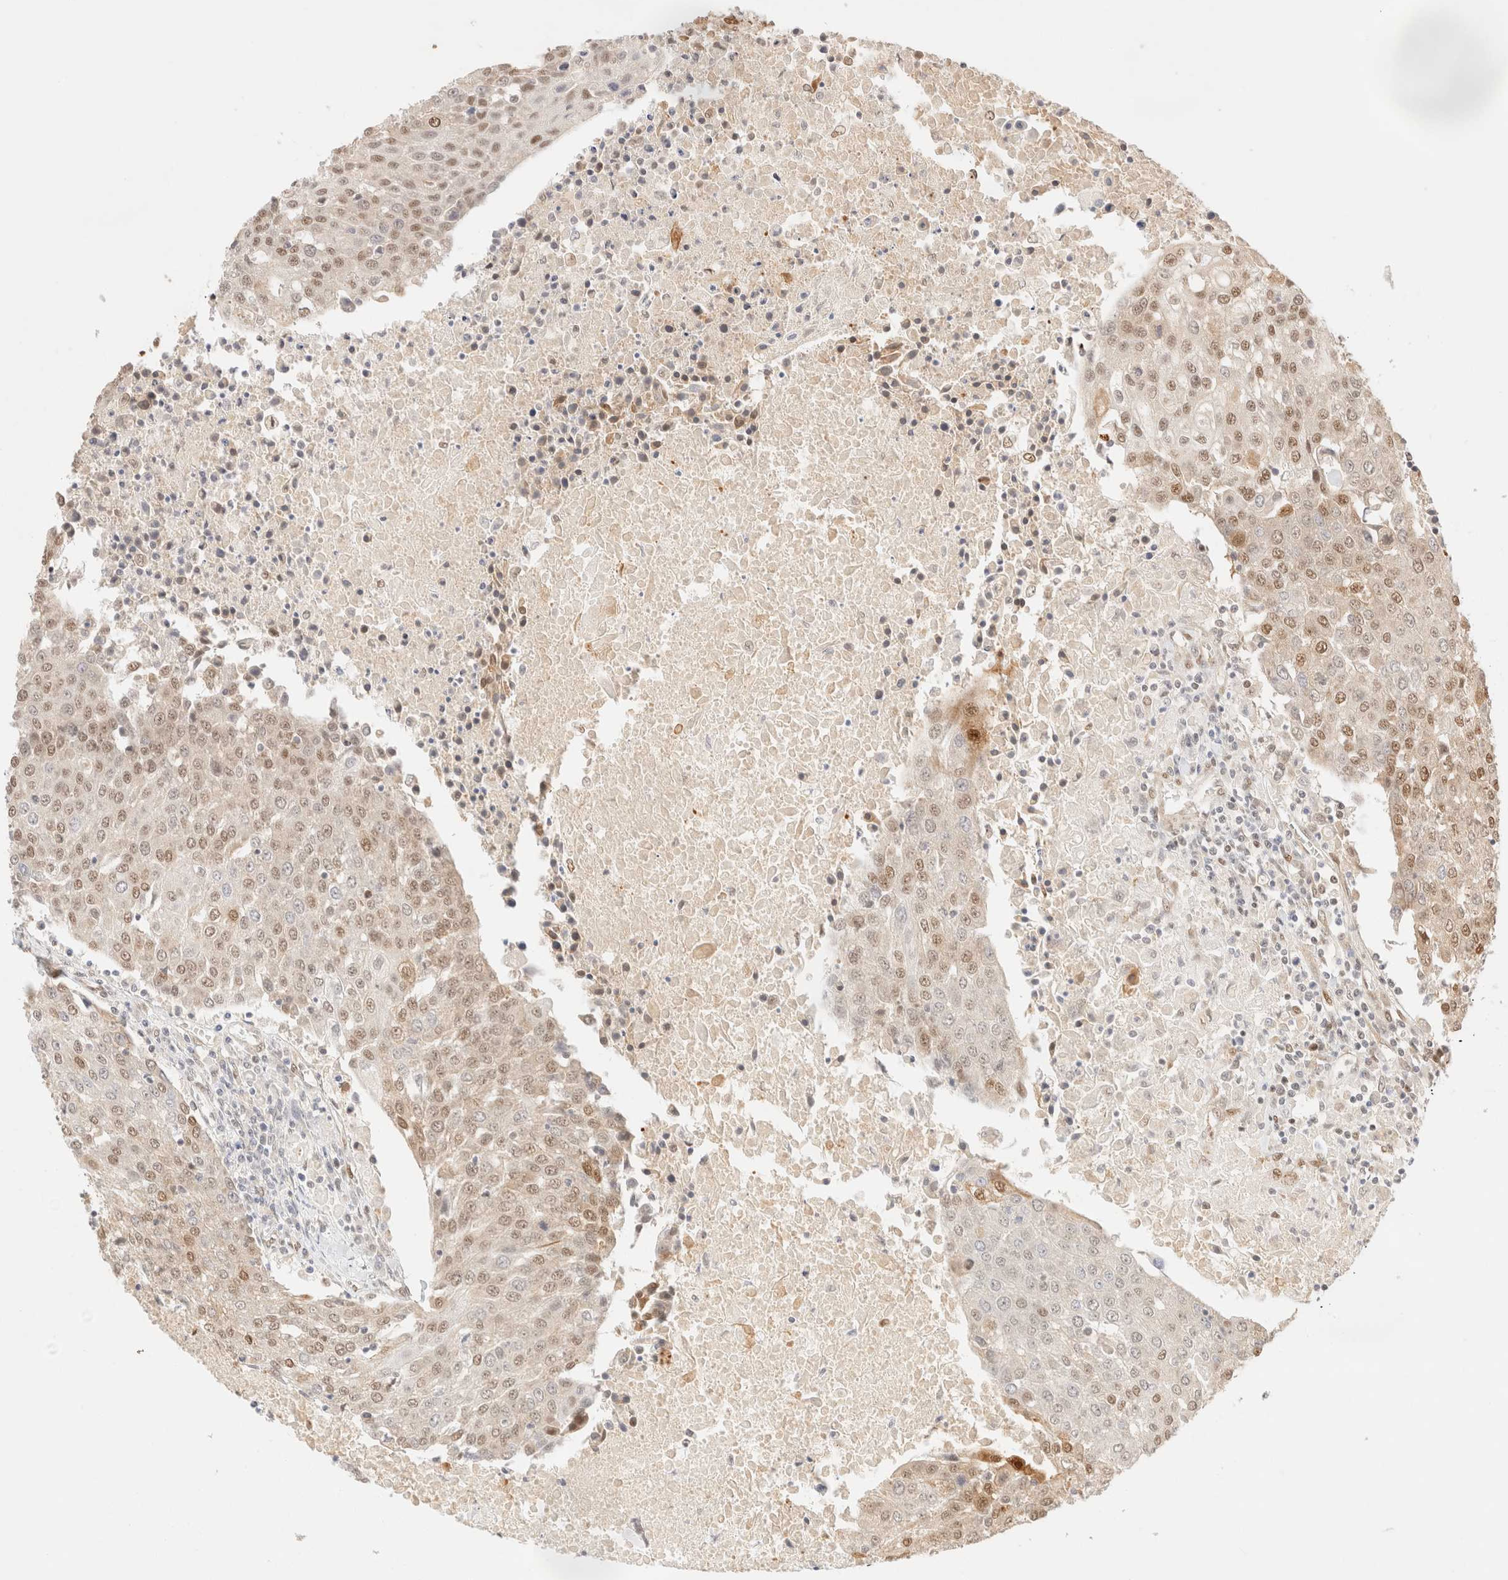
{"staining": {"intensity": "moderate", "quantity": "<25%", "location": "nuclear"}, "tissue": "urothelial cancer", "cell_type": "Tumor cells", "image_type": "cancer", "snomed": [{"axis": "morphology", "description": "Urothelial carcinoma, High grade"}, {"axis": "topography", "description": "Urinary bladder"}], "caption": "A micrograph of human high-grade urothelial carcinoma stained for a protein shows moderate nuclear brown staining in tumor cells. Nuclei are stained in blue.", "gene": "ZNF768", "patient": {"sex": "female", "age": 85}}